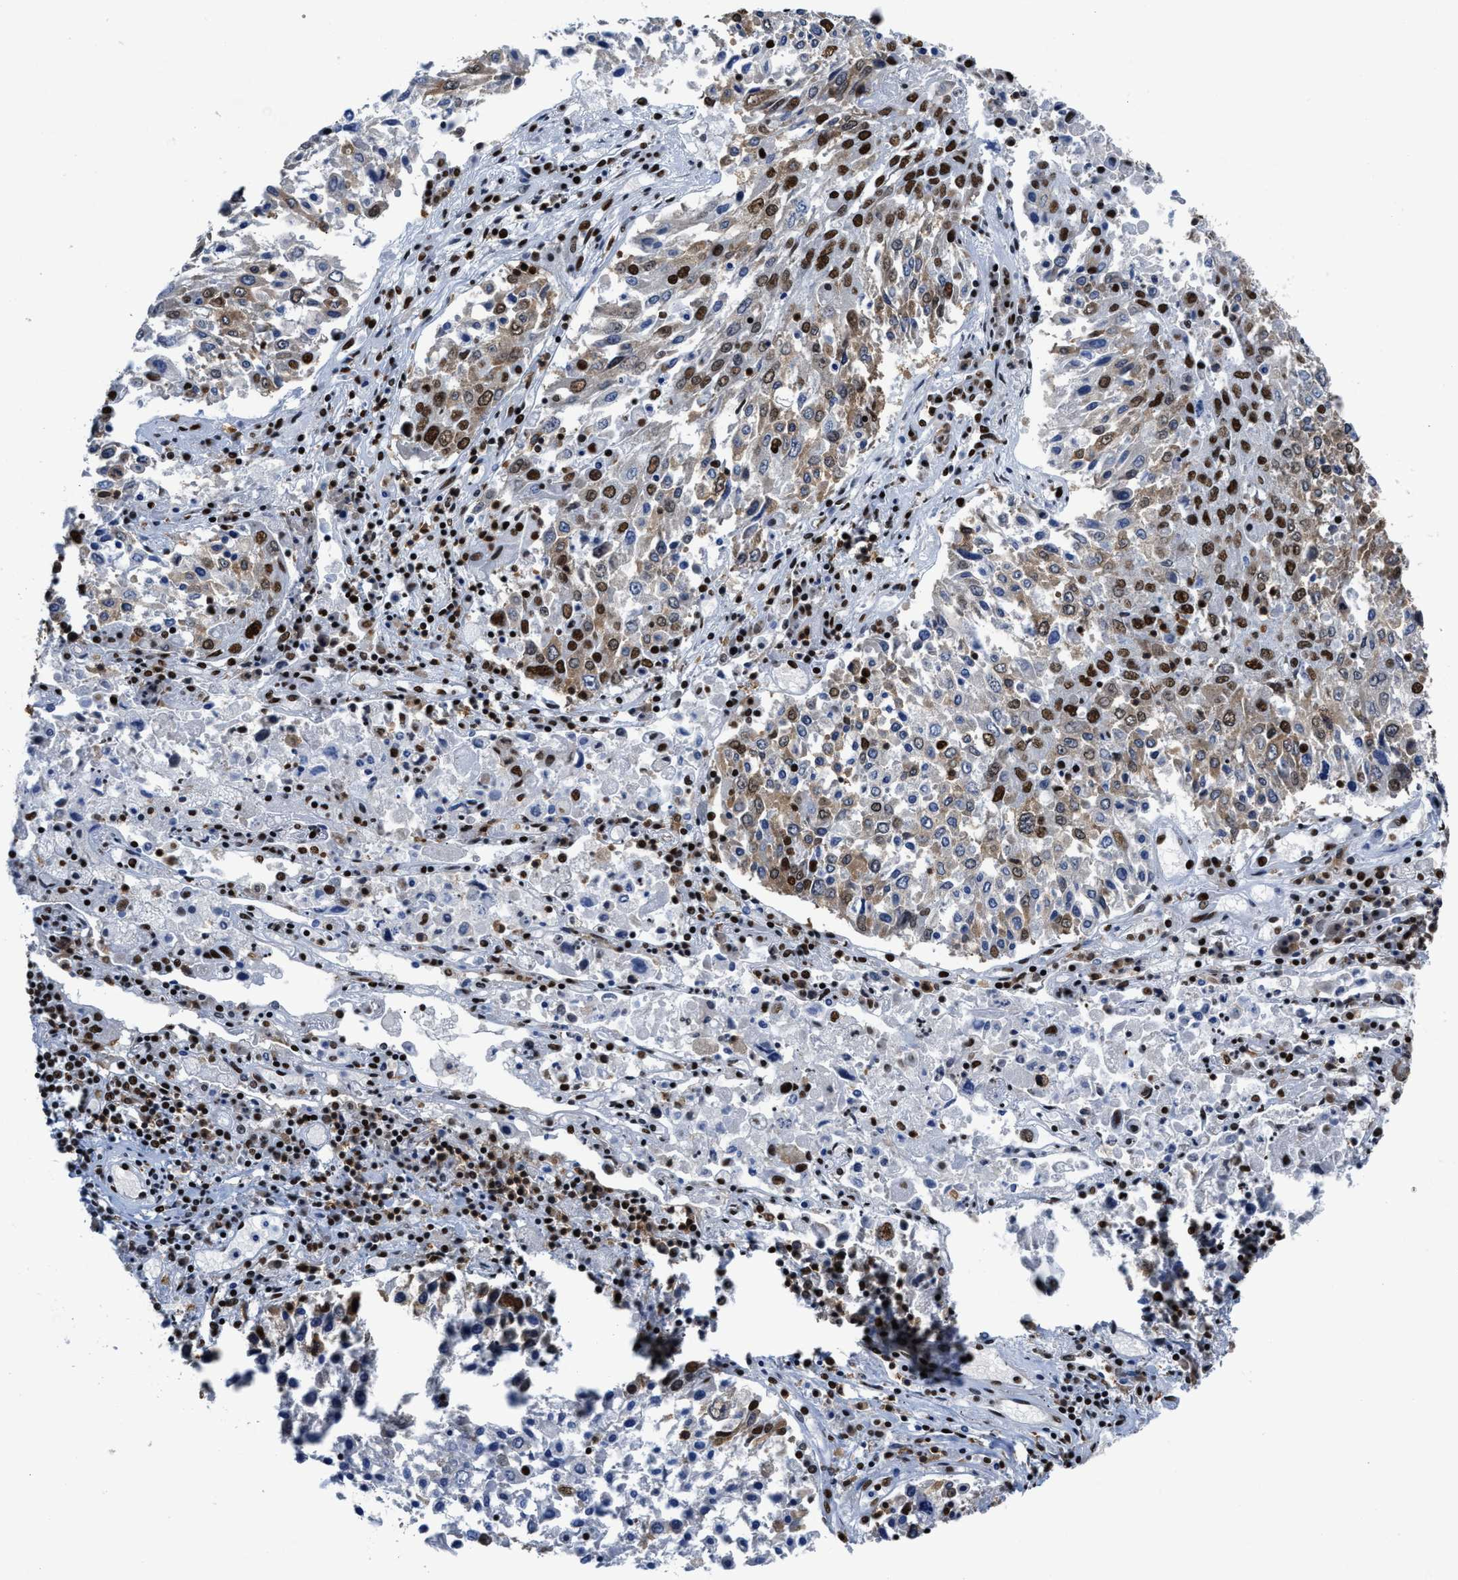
{"staining": {"intensity": "moderate", "quantity": "25%-75%", "location": "cytoplasmic/membranous,nuclear"}, "tissue": "lung cancer", "cell_type": "Tumor cells", "image_type": "cancer", "snomed": [{"axis": "morphology", "description": "Squamous cell carcinoma, NOS"}, {"axis": "topography", "description": "Lung"}], "caption": "Lung cancer (squamous cell carcinoma) tissue reveals moderate cytoplasmic/membranous and nuclear positivity in approximately 25%-75% of tumor cells", "gene": "SMARCC2", "patient": {"sex": "male", "age": 65}}